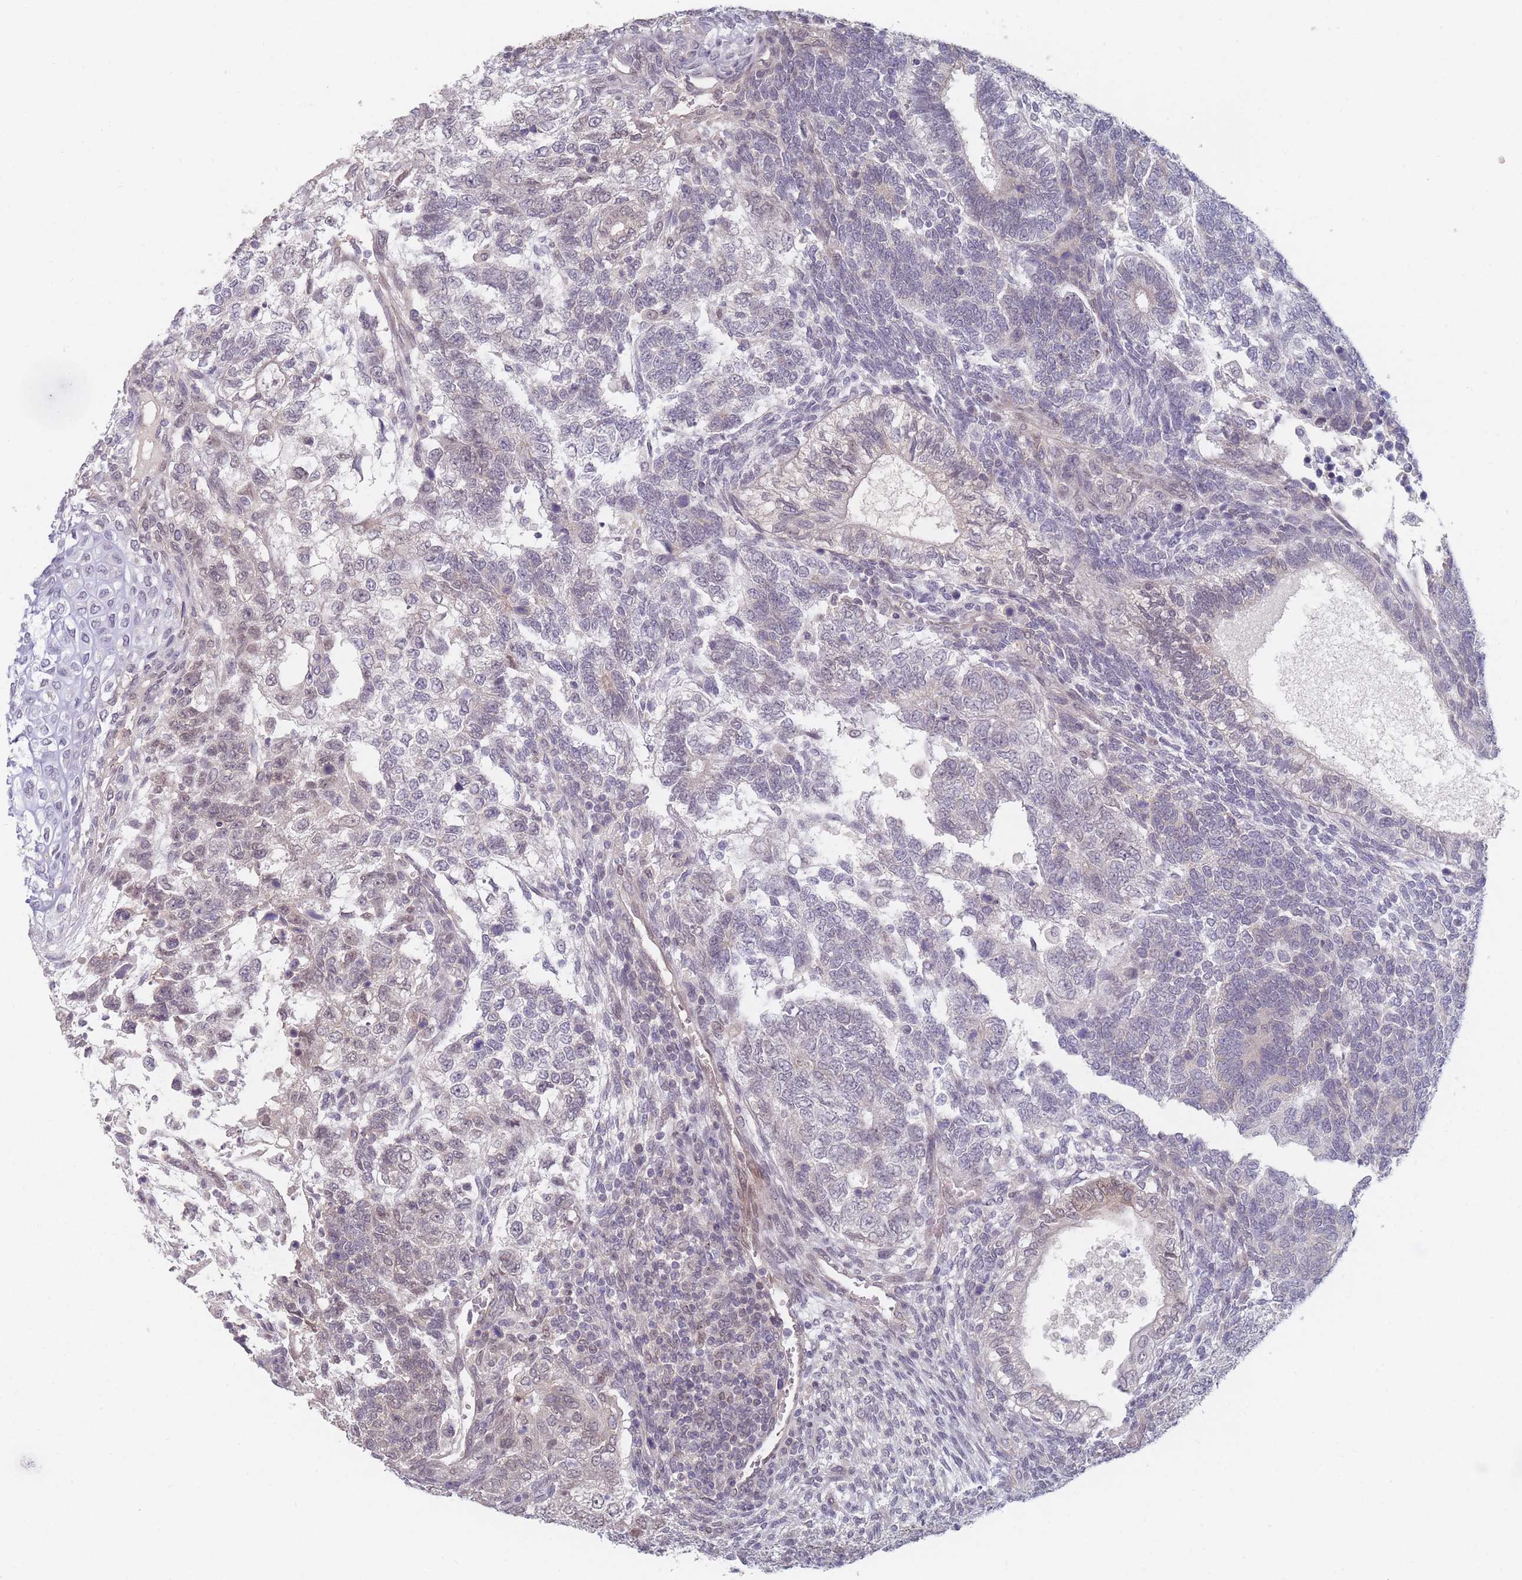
{"staining": {"intensity": "negative", "quantity": "none", "location": "none"}, "tissue": "testis cancer", "cell_type": "Tumor cells", "image_type": "cancer", "snomed": [{"axis": "morphology", "description": "Carcinoma, Embryonal, NOS"}, {"axis": "topography", "description": "Testis"}], "caption": "A micrograph of human testis cancer is negative for staining in tumor cells. (Brightfield microscopy of DAB (3,3'-diaminobenzidine) IHC at high magnification).", "gene": "ANKRD10", "patient": {"sex": "male", "age": 23}}